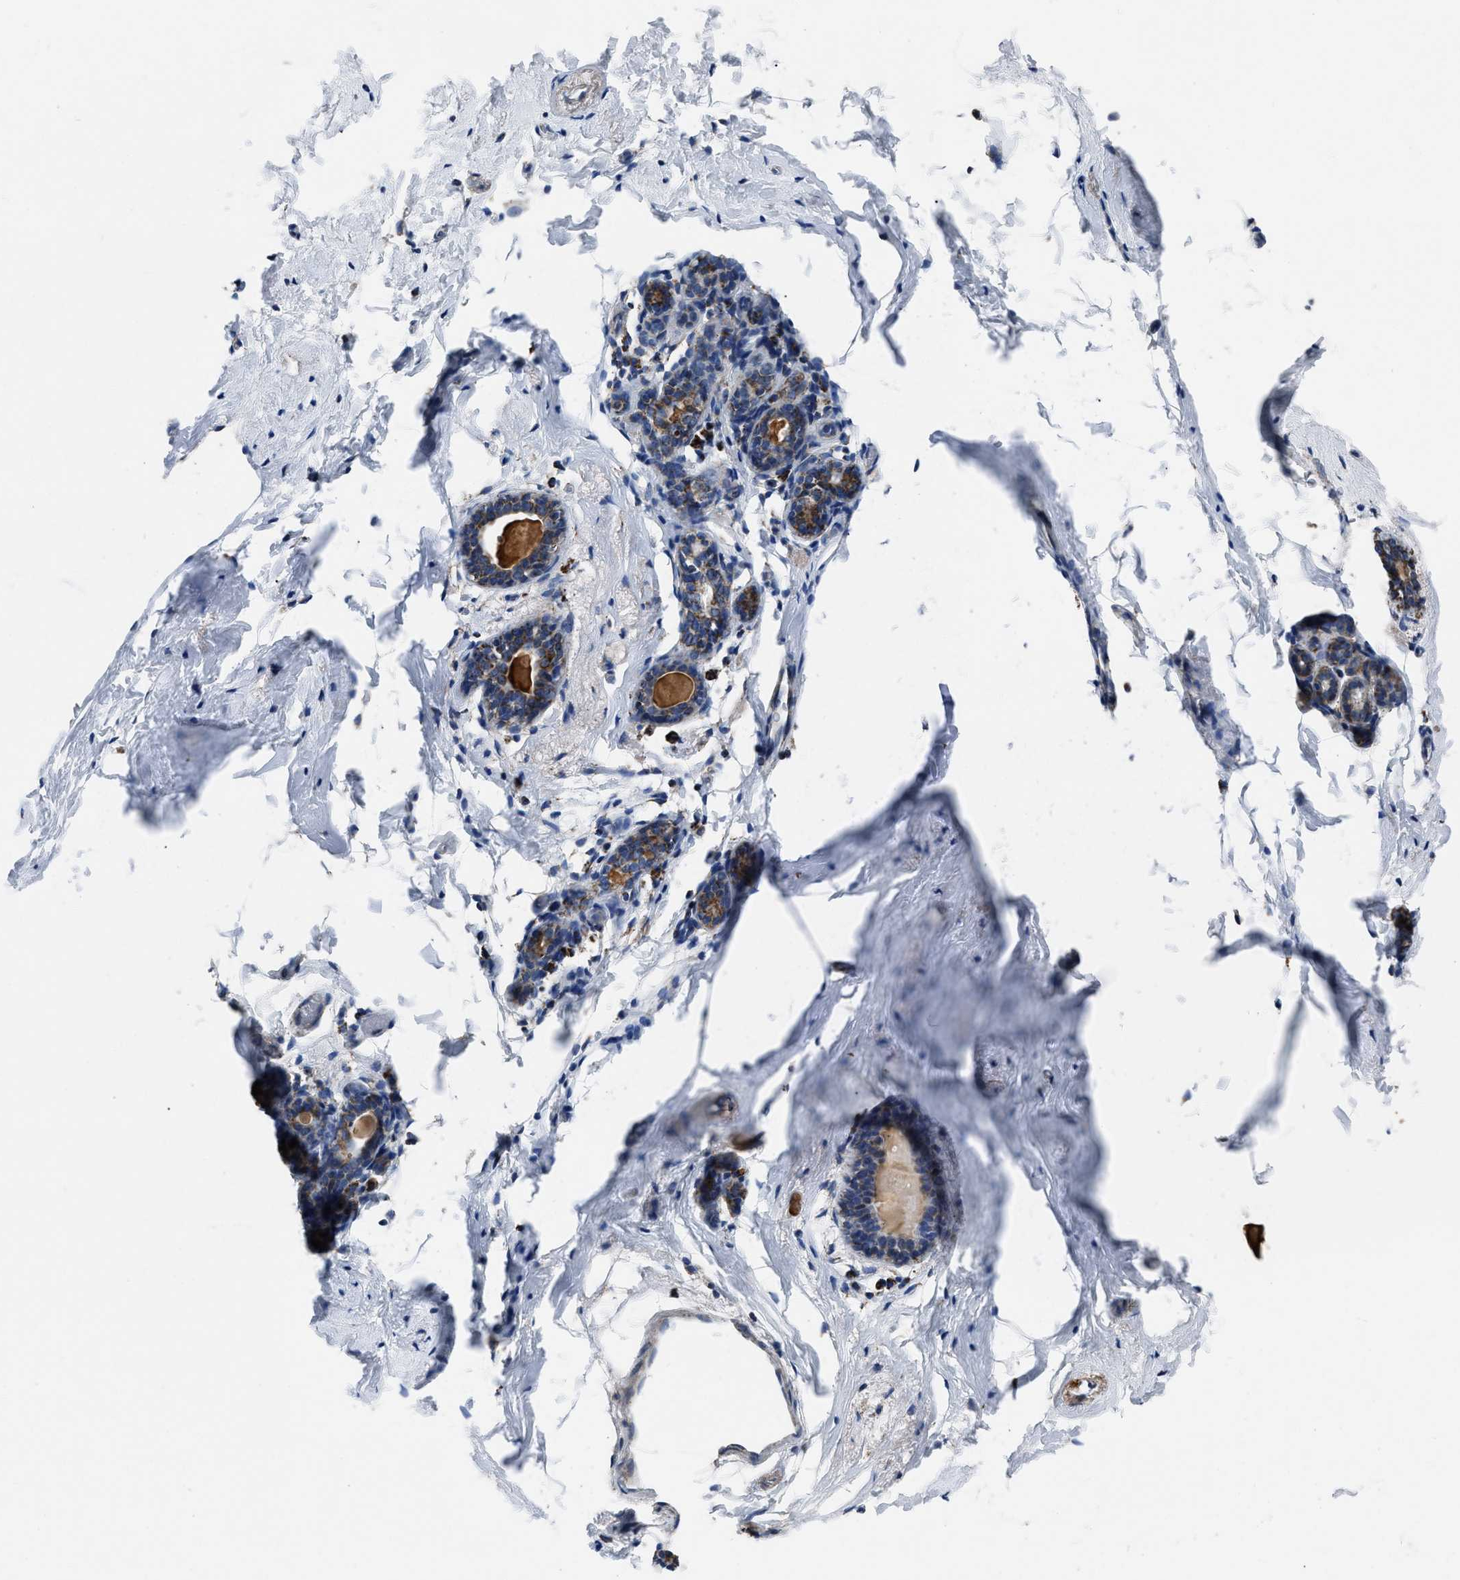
{"staining": {"intensity": "weak", "quantity": "25%-75%", "location": "cytoplasmic/membranous"}, "tissue": "breast", "cell_type": "Adipocytes", "image_type": "normal", "snomed": [{"axis": "morphology", "description": "Normal tissue, NOS"}, {"axis": "topography", "description": "Breast"}], "caption": "A high-resolution photomicrograph shows immunohistochemistry staining of unremarkable breast, which shows weak cytoplasmic/membranous expression in approximately 25%-75% of adipocytes. (DAB = brown stain, brightfield microscopy at high magnification).", "gene": "NSD3", "patient": {"sex": "female", "age": 62}}